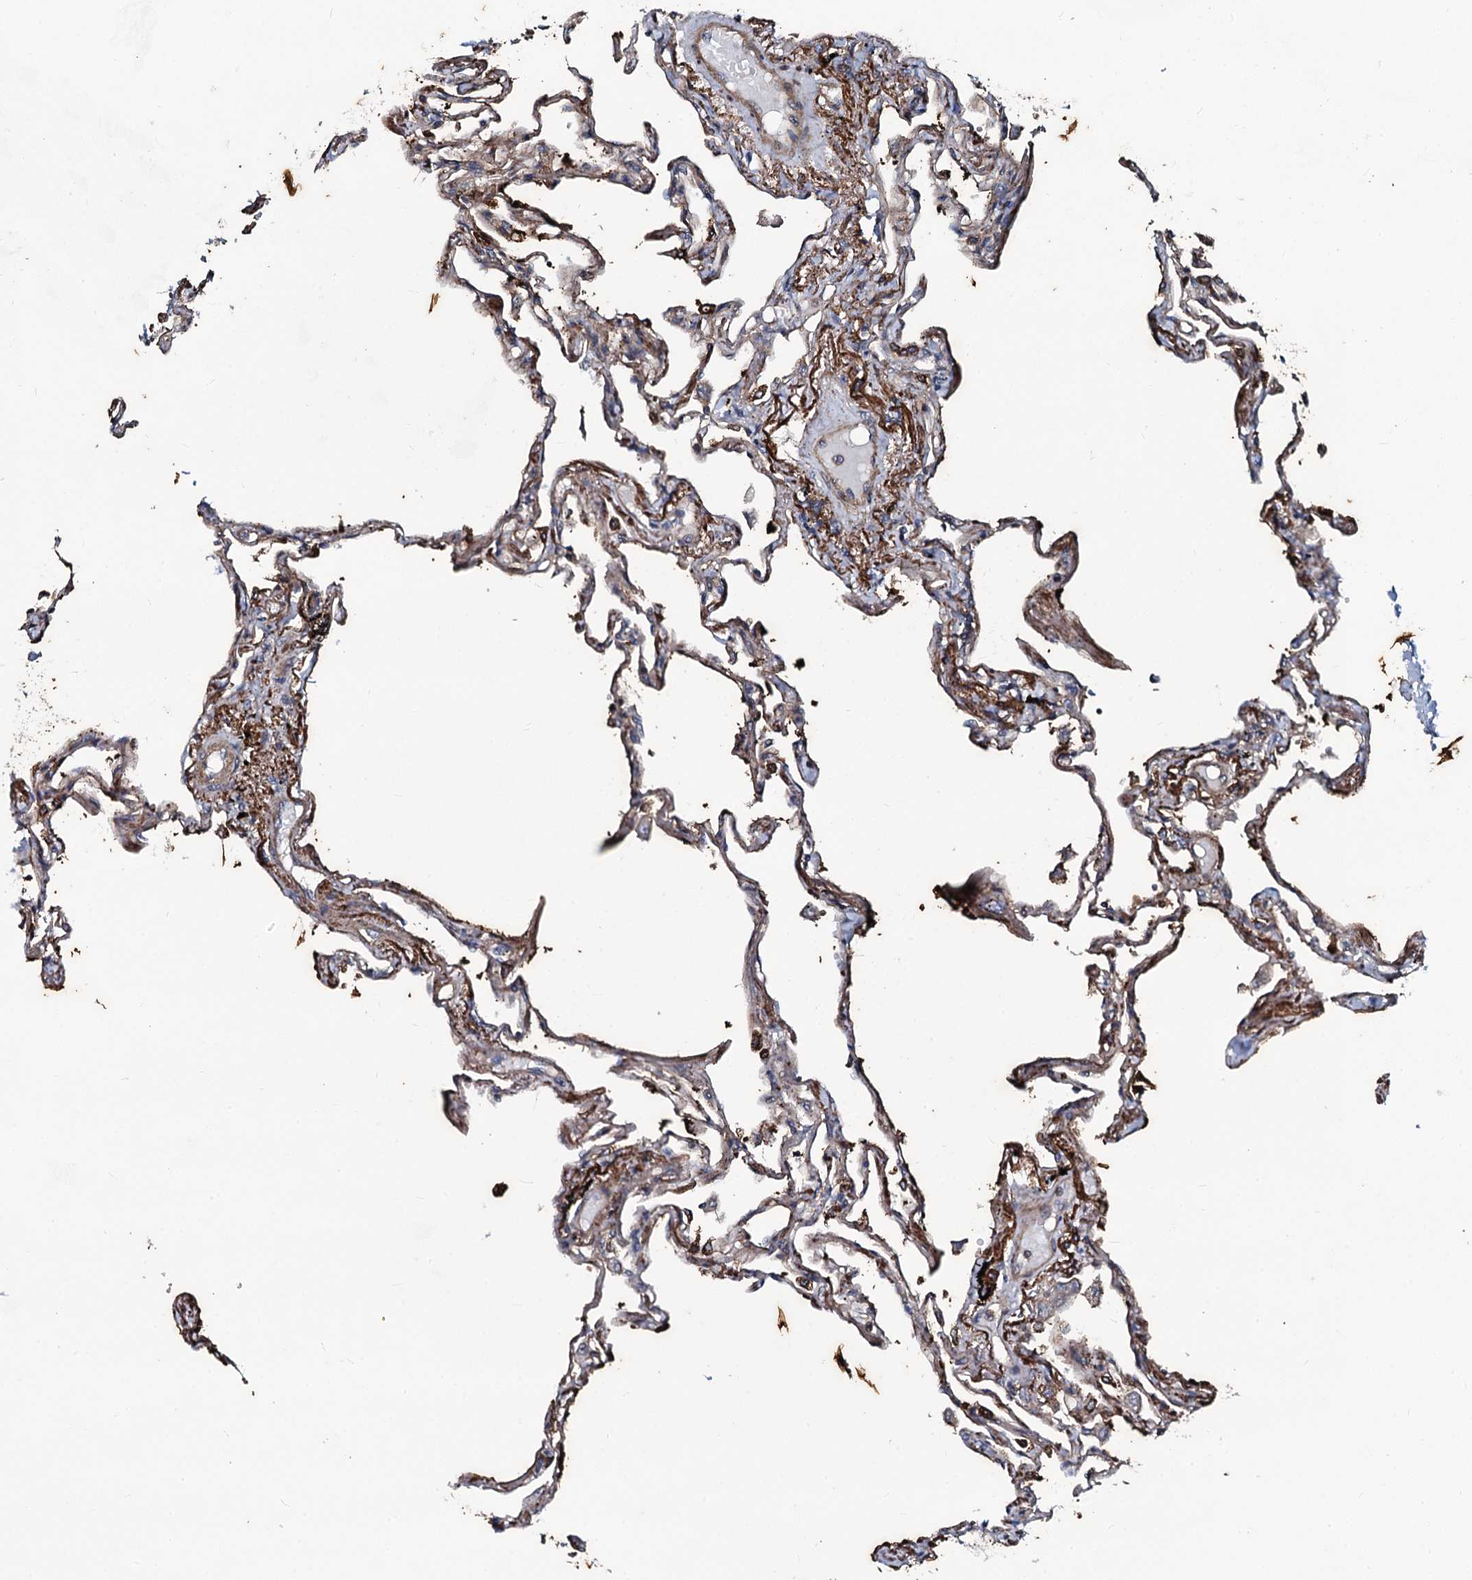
{"staining": {"intensity": "weak", "quantity": ">75%", "location": "cytoplasmic/membranous"}, "tissue": "lung", "cell_type": "Alveolar cells", "image_type": "normal", "snomed": [{"axis": "morphology", "description": "Normal tissue, NOS"}, {"axis": "topography", "description": "Lung"}], "caption": "Immunohistochemistry (IHC) (DAB (3,3'-diaminobenzidine)) staining of unremarkable human lung reveals weak cytoplasmic/membranous protein positivity in approximately >75% of alveolar cells.", "gene": "USPL1", "patient": {"sex": "female", "age": 67}}